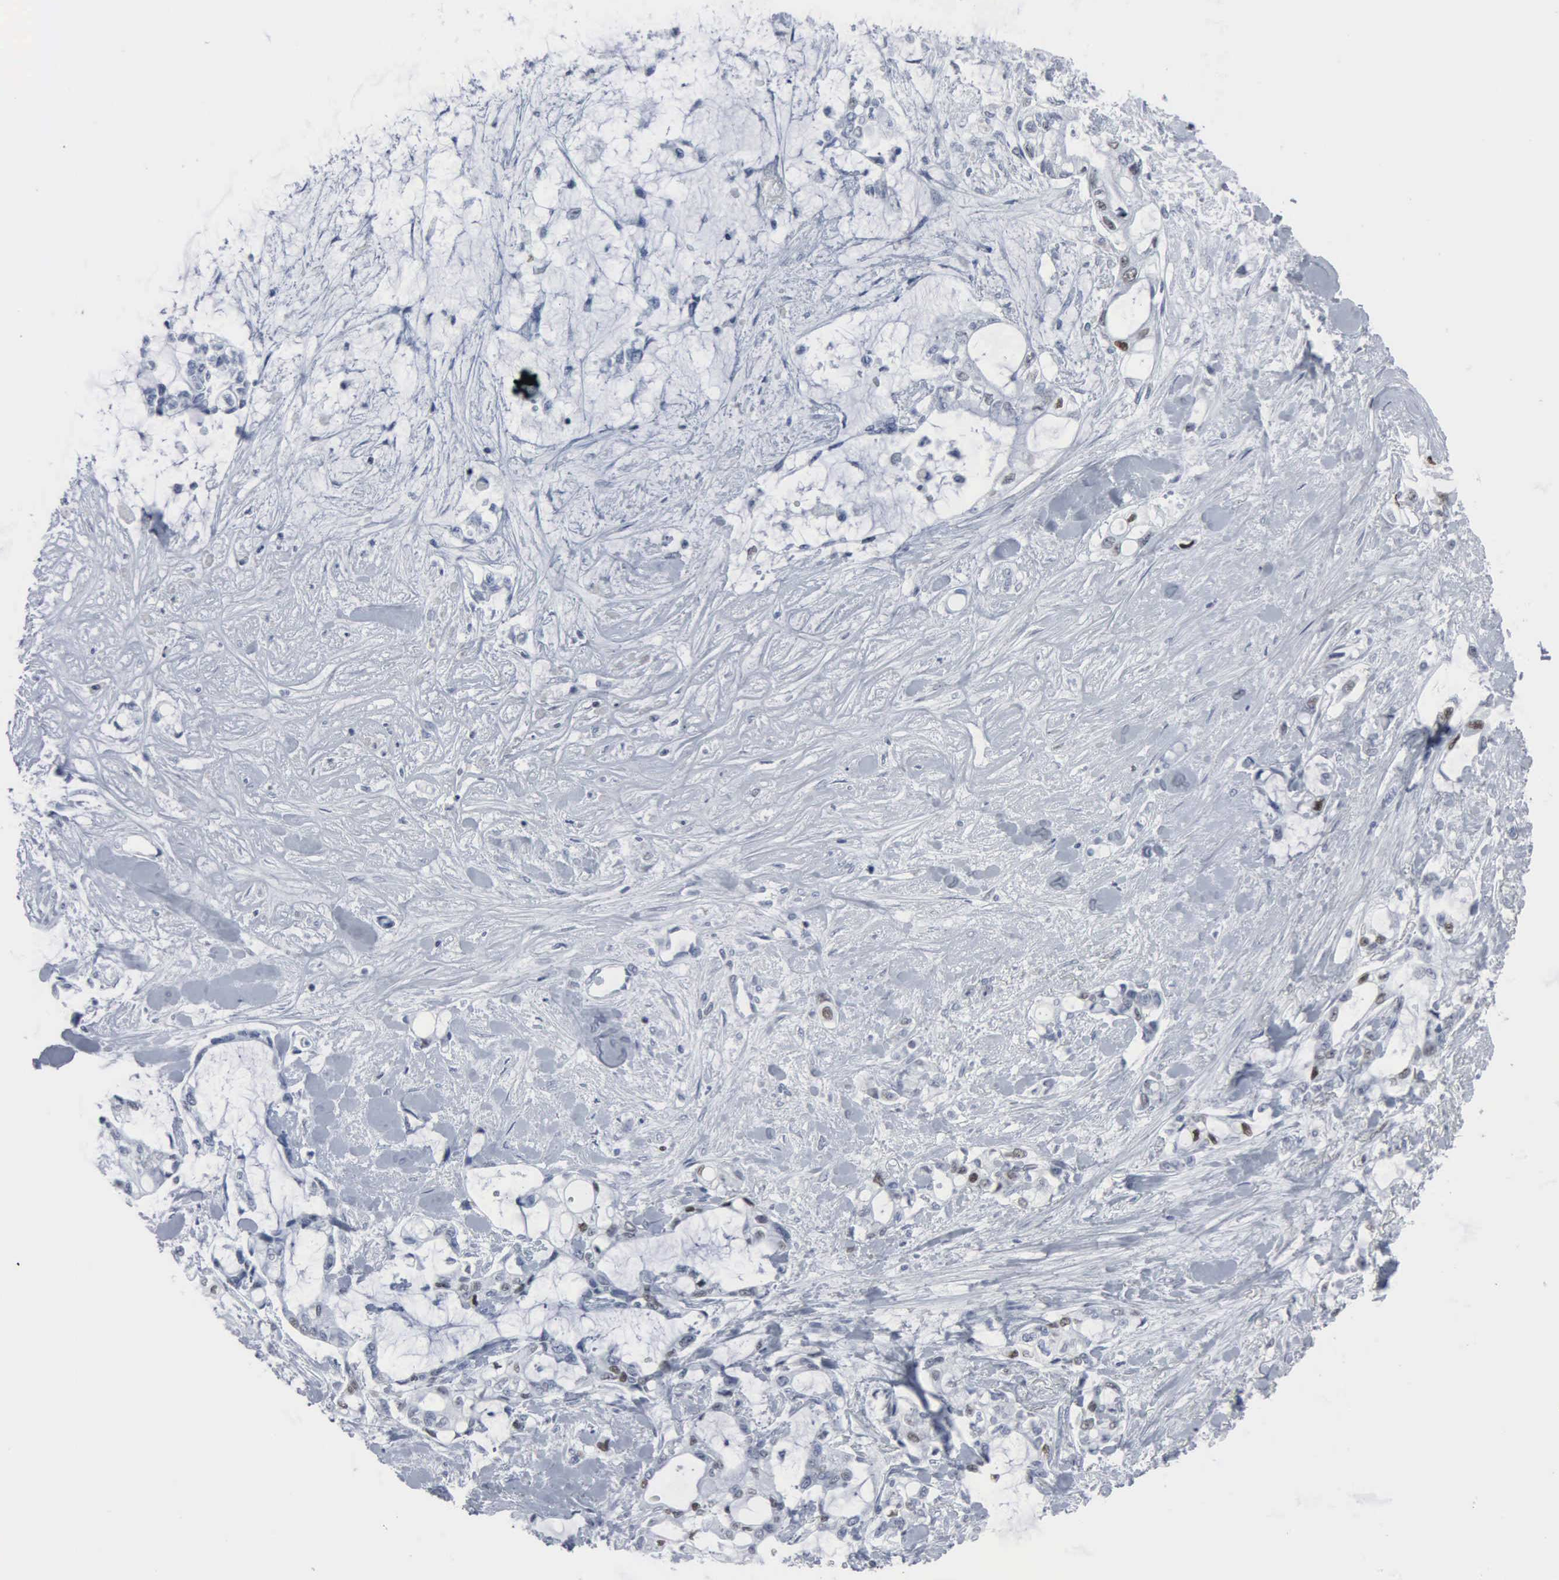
{"staining": {"intensity": "moderate", "quantity": "<25%", "location": "nuclear"}, "tissue": "pancreatic cancer", "cell_type": "Tumor cells", "image_type": "cancer", "snomed": [{"axis": "morphology", "description": "Adenocarcinoma, NOS"}, {"axis": "topography", "description": "Pancreas"}], "caption": "High-magnification brightfield microscopy of adenocarcinoma (pancreatic) stained with DAB (brown) and counterstained with hematoxylin (blue). tumor cells exhibit moderate nuclear expression is appreciated in about<25% of cells. Using DAB (brown) and hematoxylin (blue) stains, captured at high magnification using brightfield microscopy.", "gene": "CCND3", "patient": {"sex": "female", "age": 70}}